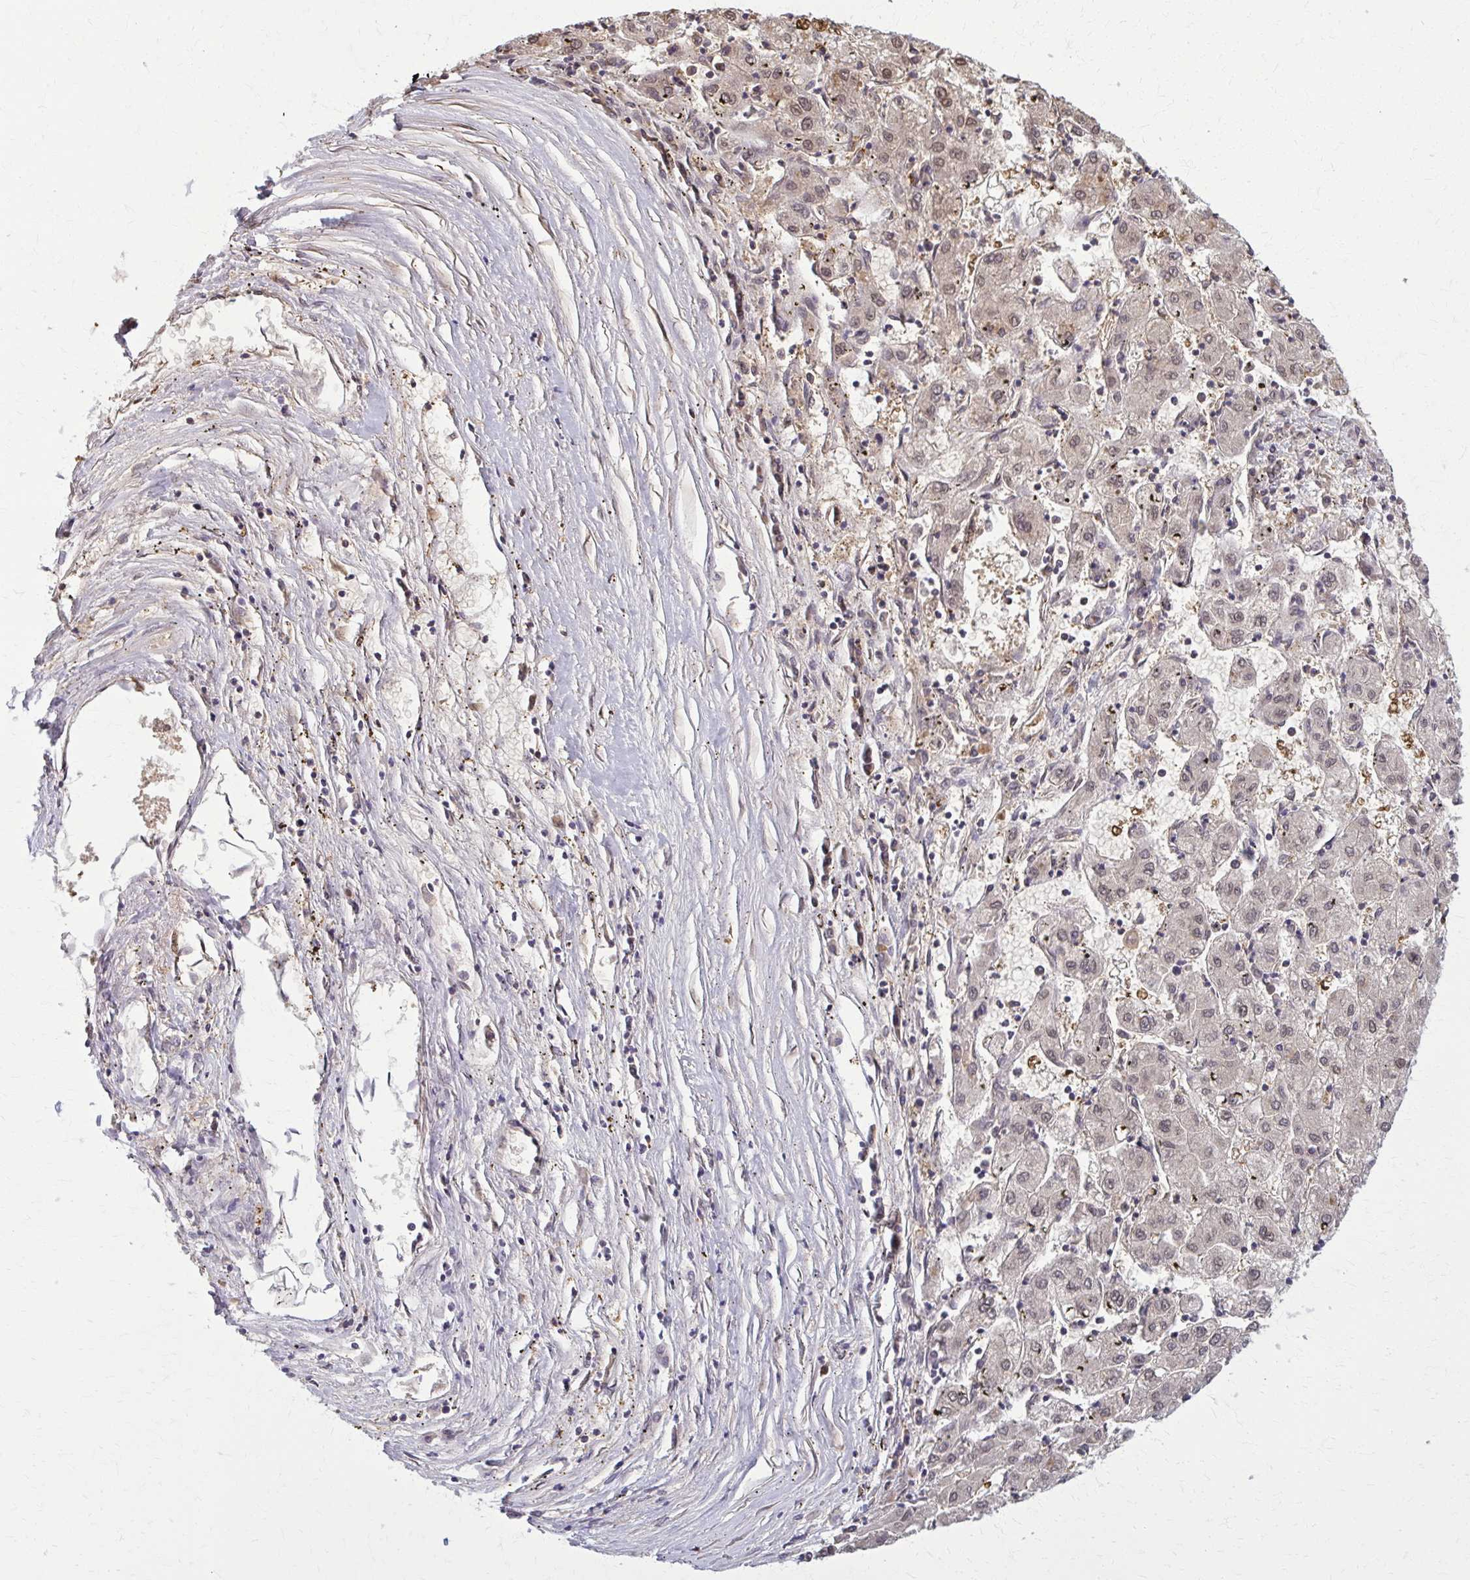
{"staining": {"intensity": "moderate", "quantity": "25%-75%", "location": "nuclear"}, "tissue": "liver cancer", "cell_type": "Tumor cells", "image_type": "cancer", "snomed": [{"axis": "morphology", "description": "Carcinoma, Hepatocellular, NOS"}, {"axis": "topography", "description": "Liver"}], "caption": "Human liver cancer stained with a protein marker shows moderate staining in tumor cells.", "gene": "MDH1", "patient": {"sex": "male", "age": 72}}